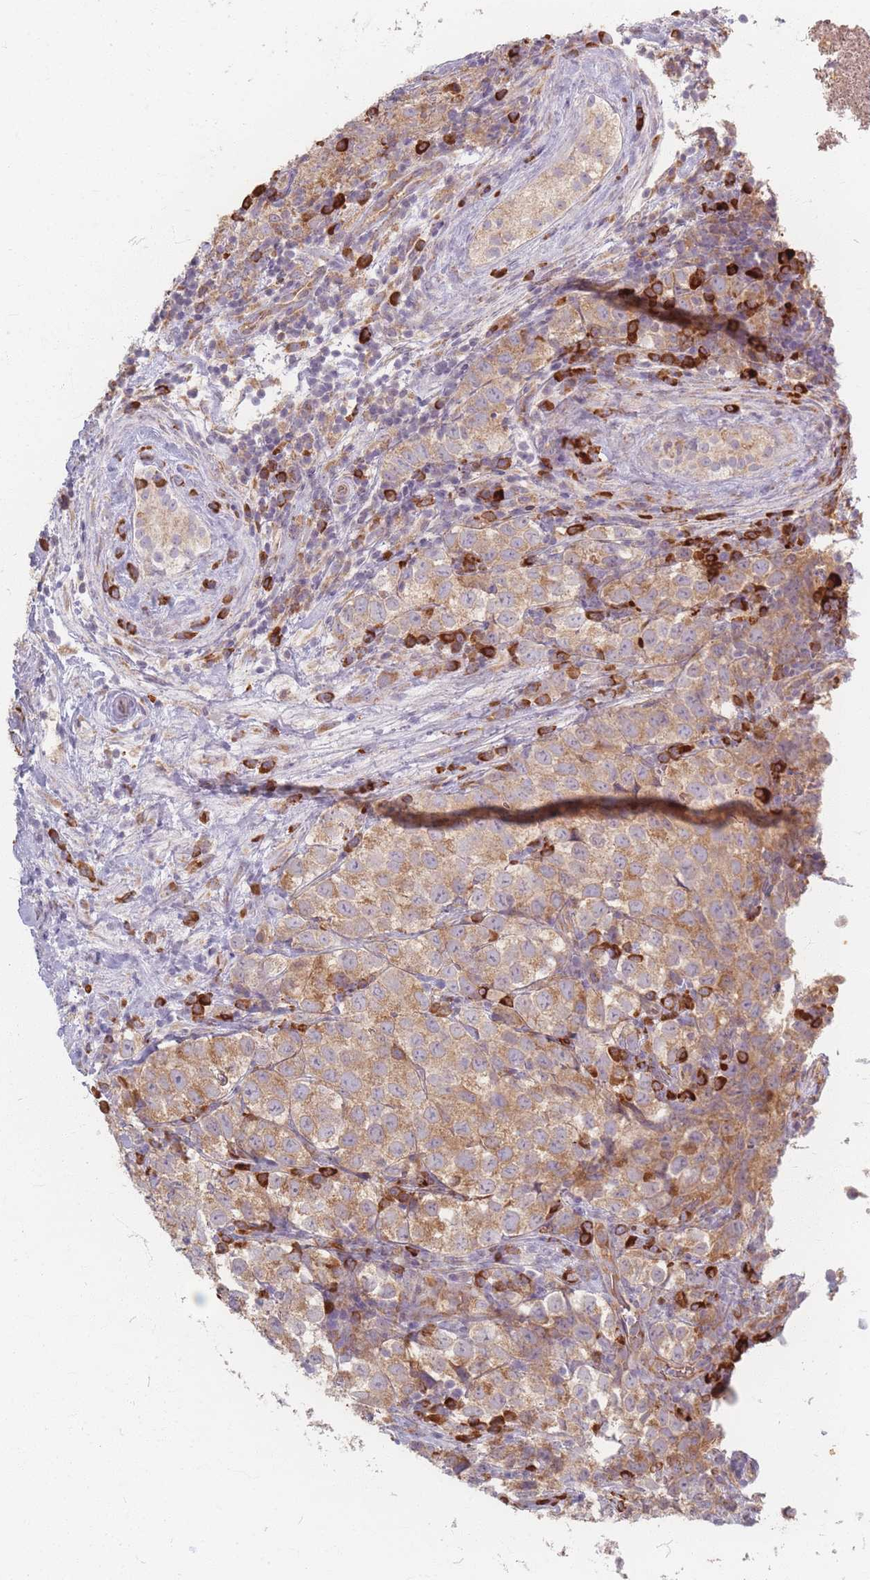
{"staining": {"intensity": "moderate", "quantity": ">75%", "location": "cytoplasmic/membranous"}, "tissue": "testis cancer", "cell_type": "Tumor cells", "image_type": "cancer", "snomed": [{"axis": "morphology", "description": "Seminoma, NOS"}, {"axis": "topography", "description": "Testis"}], "caption": "This photomicrograph exhibits testis seminoma stained with immunohistochemistry to label a protein in brown. The cytoplasmic/membranous of tumor cells show moderate positivity for the protein. Nuclei are counter-stained blue.", "gene": "SMIM14", "patient": {"sex": "male", "age": 34}}